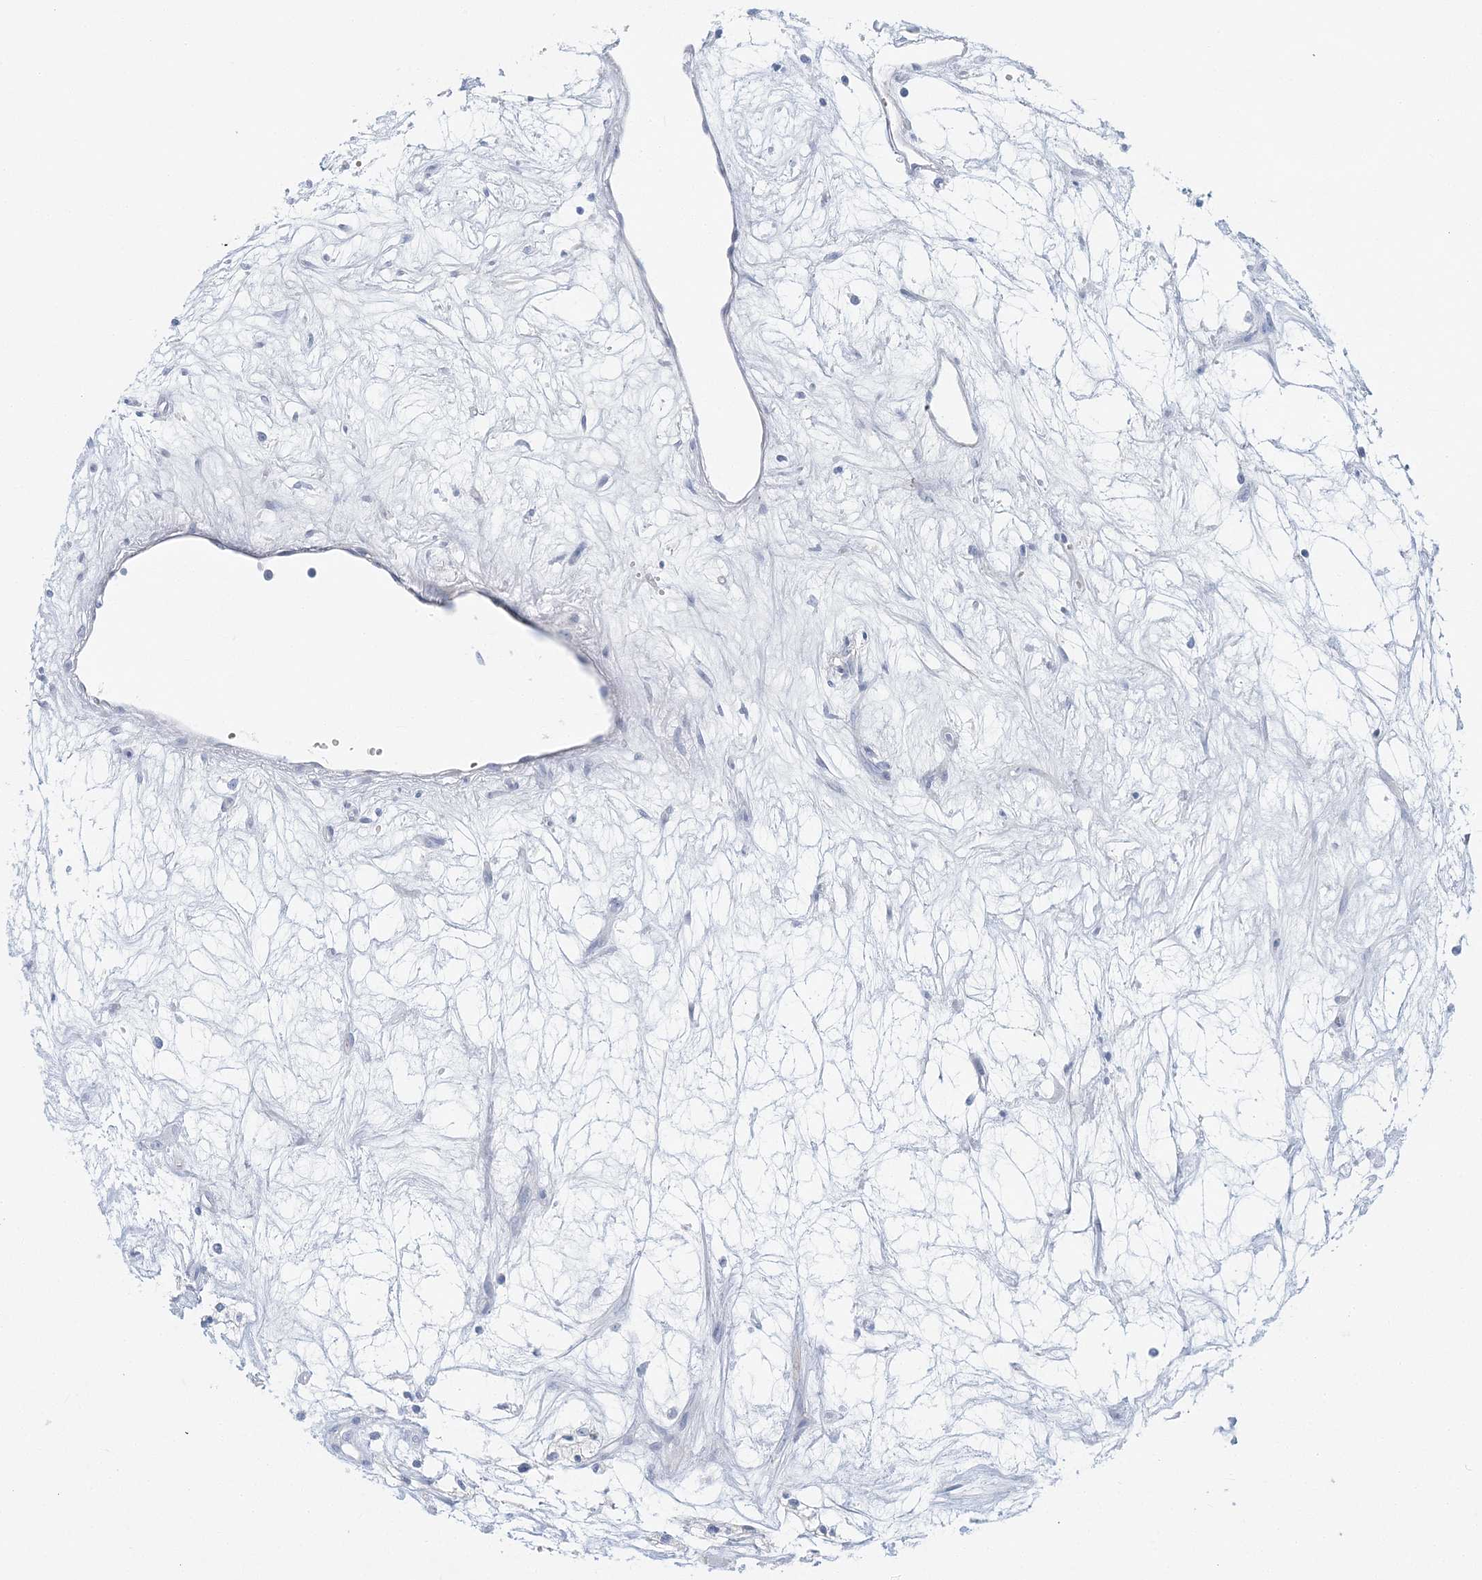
{"staining": {"intensity": "negative", "quantity": "none", "location": "none"}, "tissue": "renal cancer", "cell_type": "Tumor cells", "image_type": "cancer", "snomed": [{"axis": "morphology", "description": "Adenocarcinoma, NOS"}, {"axis": "topography", "description": "Kidney"}], "caption": "A micrograph of renal adenocarcinoma stained for a protein displays no brown staining in tumor cells. (DAB immunohistochemistry with hematoxylin counter stain).", "gene": "VILL", "patient": {"sex": "male", "age": 59}}